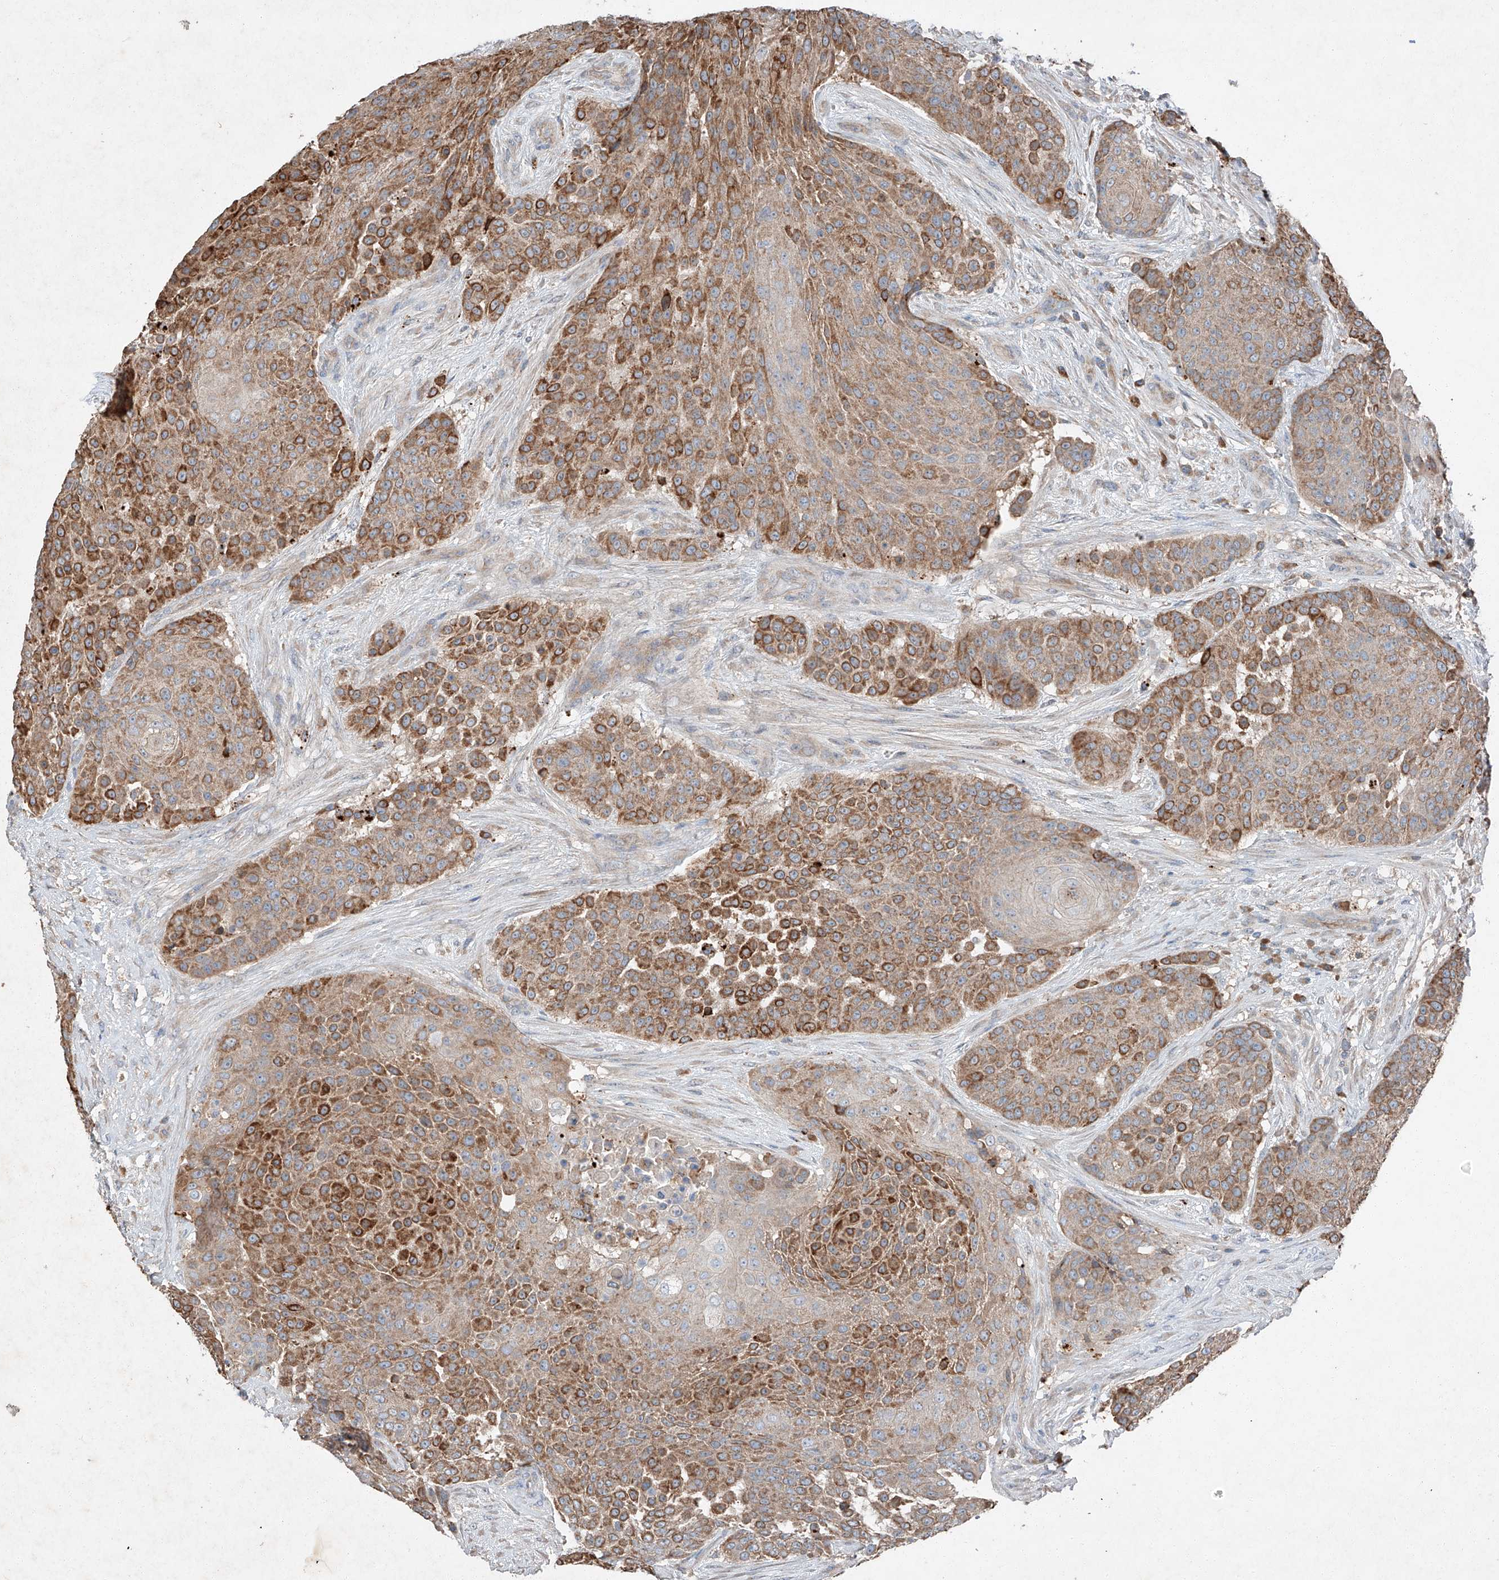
{"staining": {"intensity": "moderate", "quantity": ">75%", "location": "cytoplasmic/membranous"}, "tissue": "urothelial cancer", "cell_type": "Tumor cells", "image_type": "cancer", "snomed": [{"axis": "morphology", "description": "Urothelial carcinoma, High grade"}, {"axis": "topography", "description": "Urinary bladder"}], "caption": "The immunohistochemical stain labels moderate cytoplasmic/membranous expression in tumor cells of urothelial carcinoma (high-grade) tissue.", "gene": "RUSC1", "patient": {"sex": "female", "age": 63}}